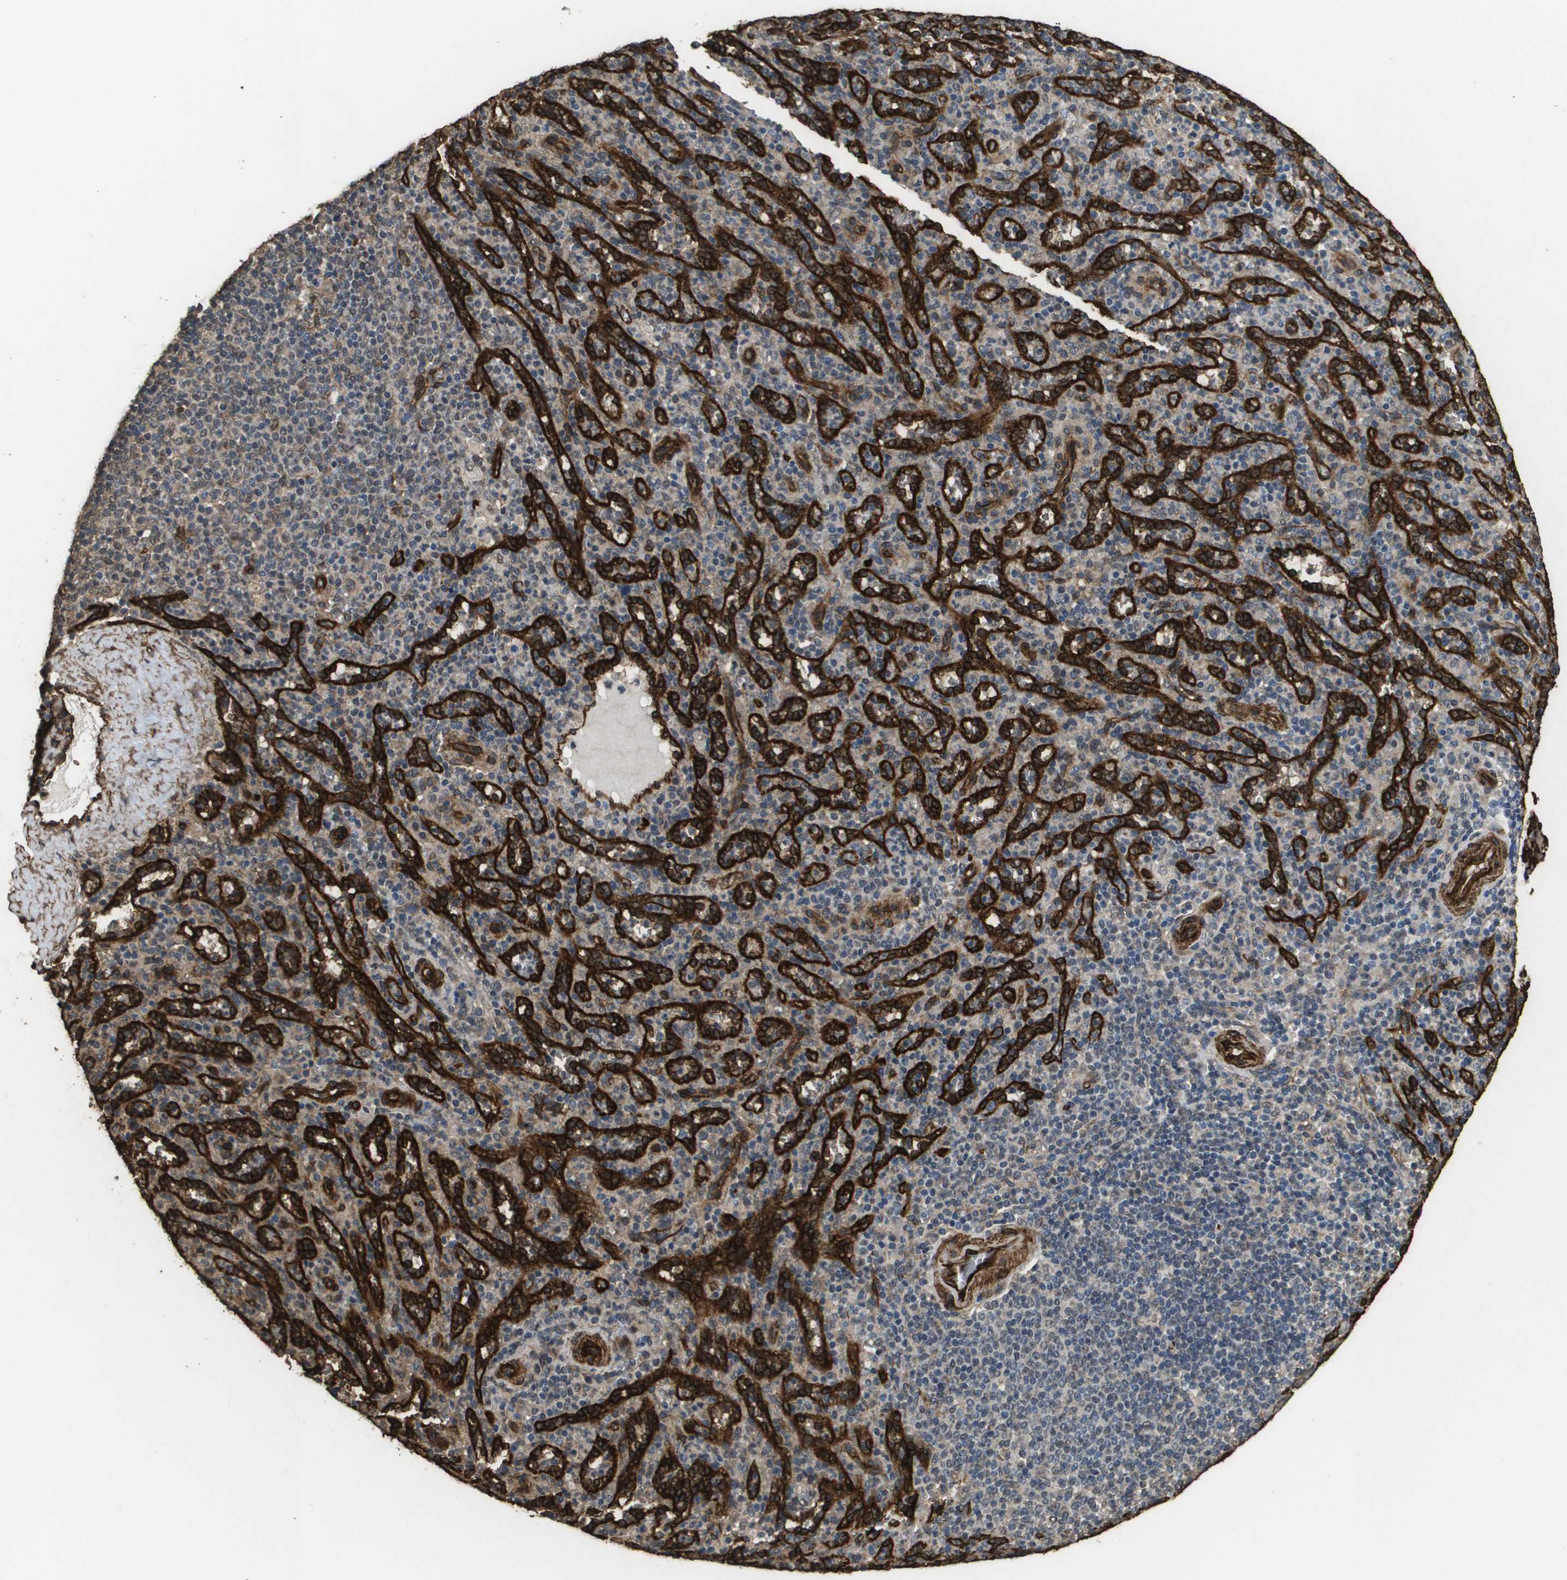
{"staining": {"intensity": "weak", "quantity": "<25%", "location": "cytoplasmic/membranous,nuclear"}, "tissue": "spleen", "cell_type": "Cells in red pulp", "image_type": "normal", "snomed": [{"axis": "morphology", "description": "Normal tissue, NOS"}, {"axis": "topography", "description": "Spleen"}], "caption": "An immunohistochemistry (IHC) histopathology image of benign spleen is shown. There is no staining in cells in red pulp of spleen.", "gene": "AAMP", "patient": {"sex": "male", "age": 36}}